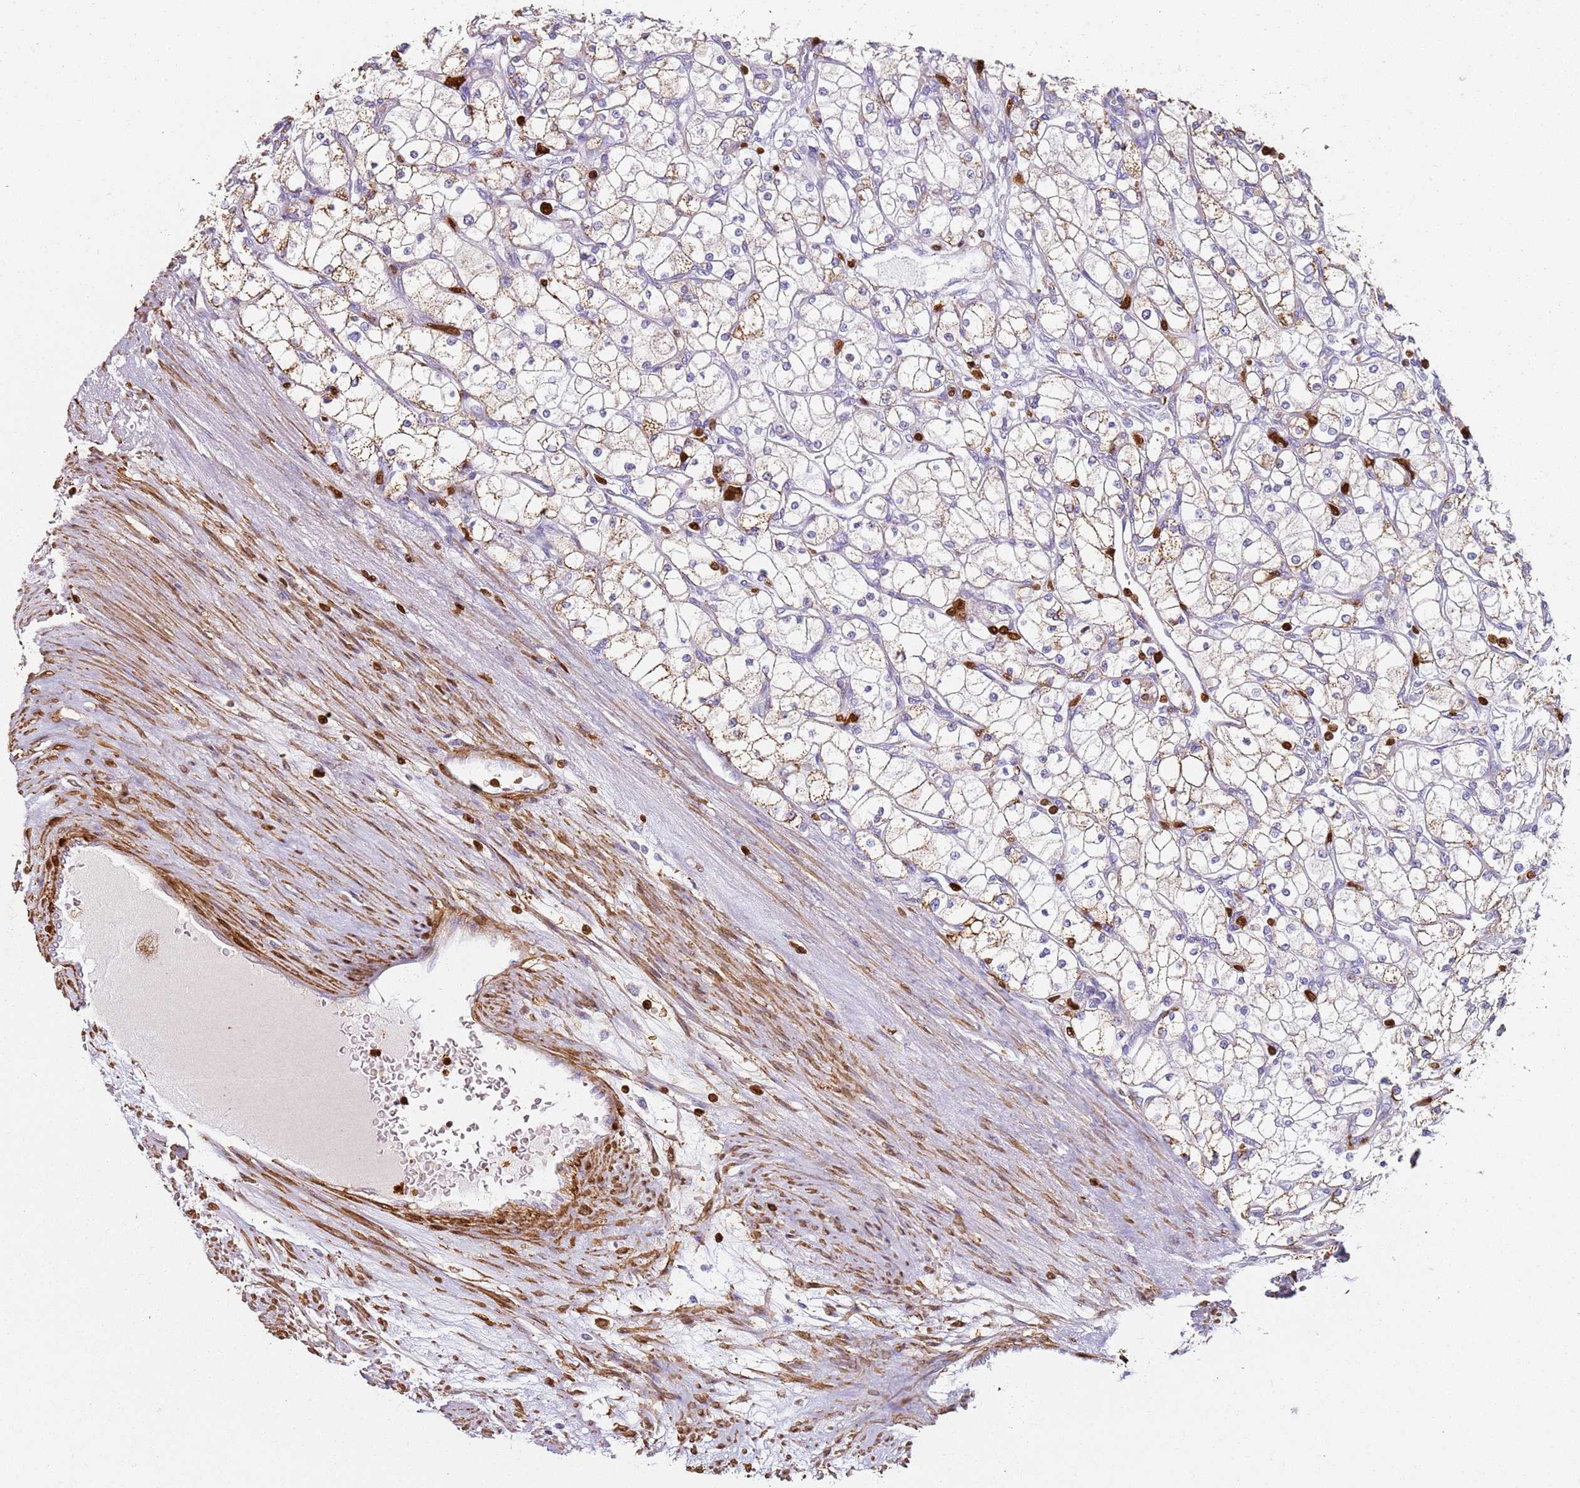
{"staining": {"intensity": "negative", "quantity": "none", "location": "none"}, "tissue": "renal cancer", "cell_type": "Tumor cells", "image_type": "cancer", "snomed": [{"axis": "morphology", "description": "Adenocarcinoma, NOS"}, {"axis": "topography", "description": "Kidney"}], "caption": "Micrograph shows no protein positivity in tumor cells of renal adenocarcinoma tissue.", "gene": "S100A4", "patient": {"sex": "male", "age": 80}}